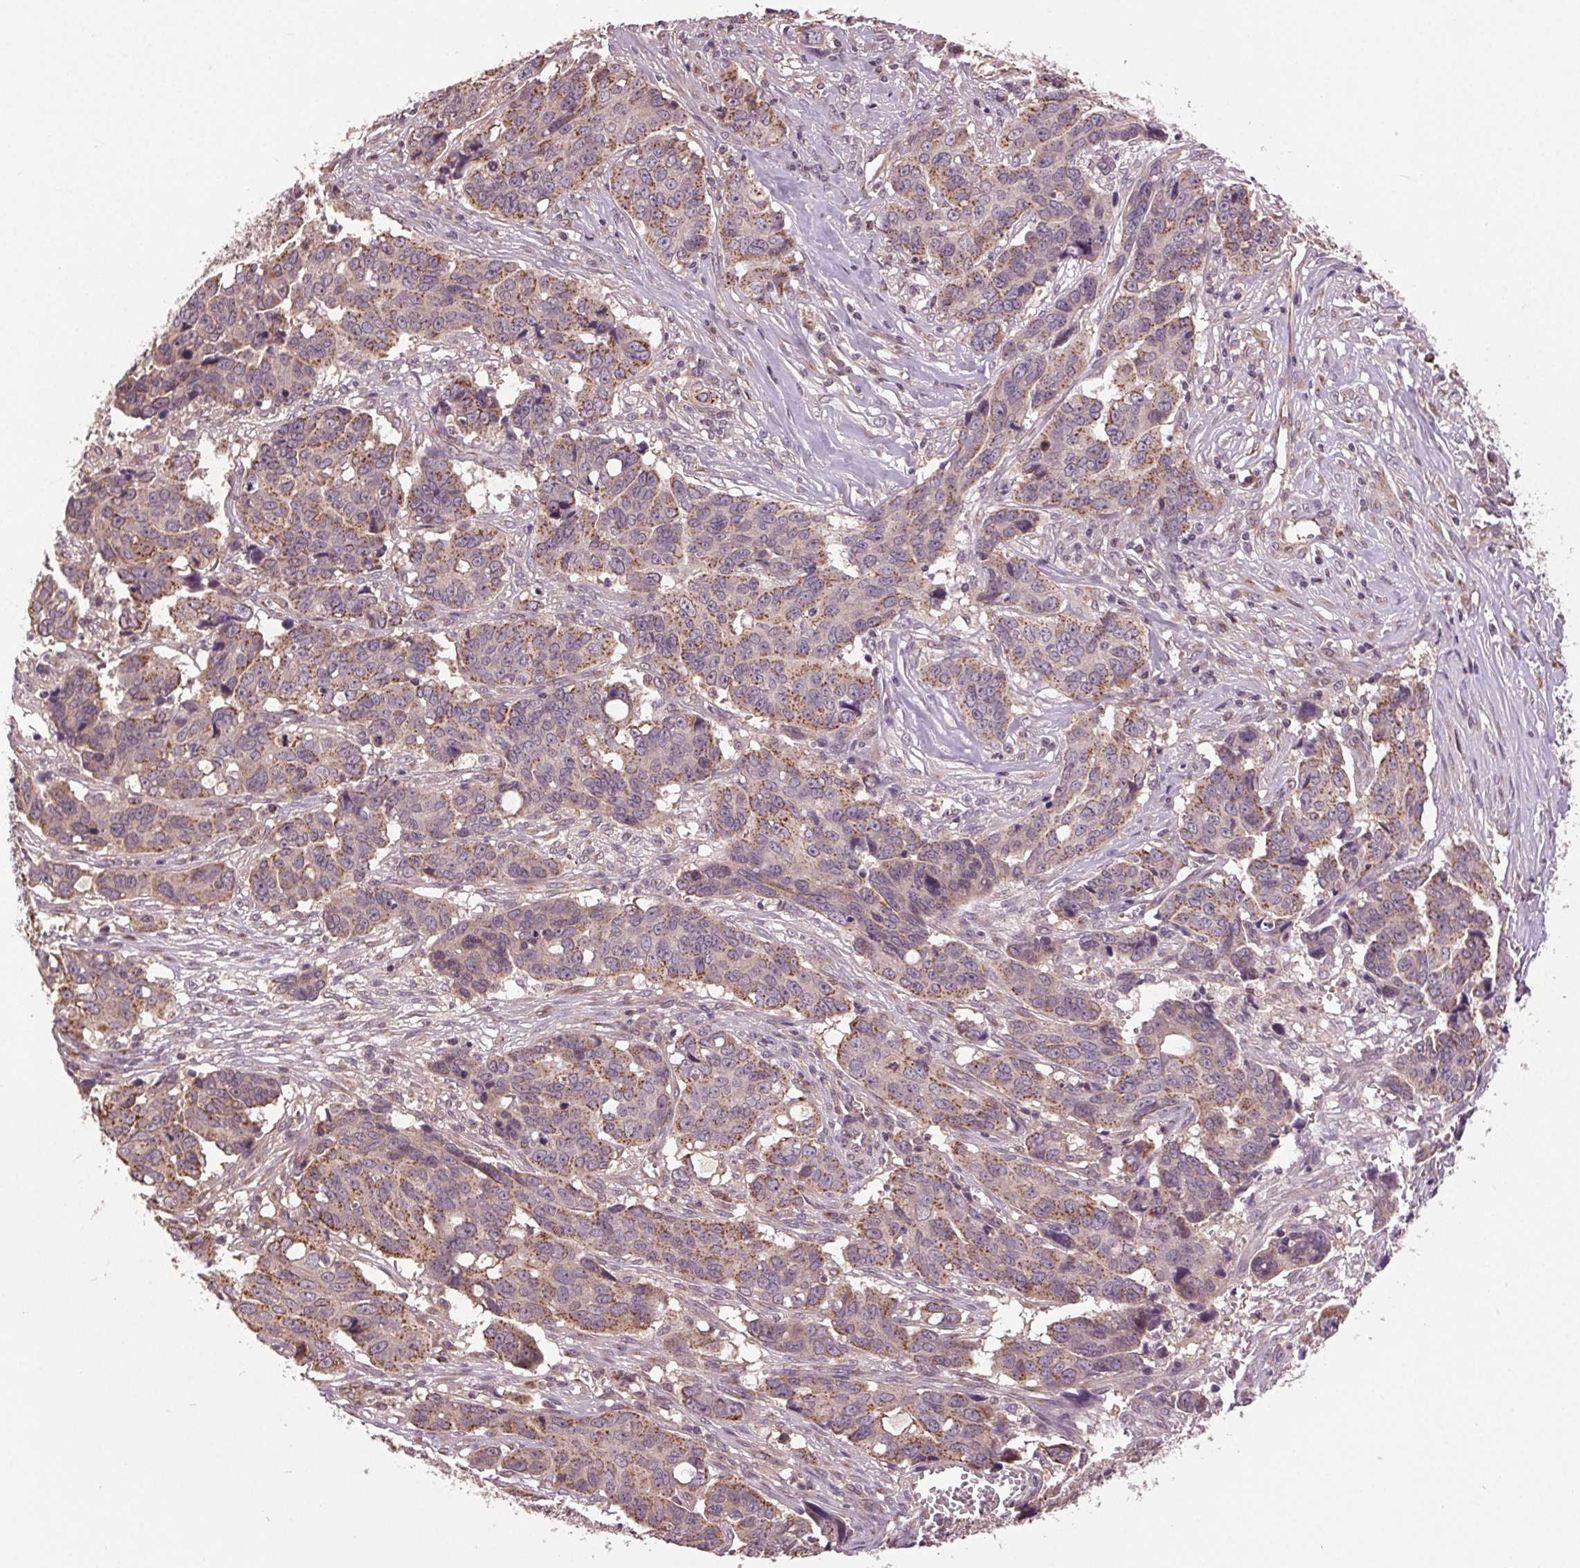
{"staining": {"intensity": "moderate", "quantity": "25%-75%", "location": "cytoplasmic/membranous"}, "tissue": "ovarian cancer", "cell_type": "Tumor cells", "image_type": "cancer", "snomed": [{"axis": "morphology", "description": "Carcinoma, endometroid"}, {"axis": "topography", "description": "Ovary"}], "caption": "Immunohistochemistry (IHC) histopathology image of neoplastic tissue: human ovarian endometroid carcinoma stained using IHC exhibits medium levels of moderate protein expression localized specifically in the cytoplasmic/membranous of tumor cells, appearing as a cytoplasmic/membranous brown color.", "gene": "BSDC1", "patient": {"sex": "female", "age": 78}}